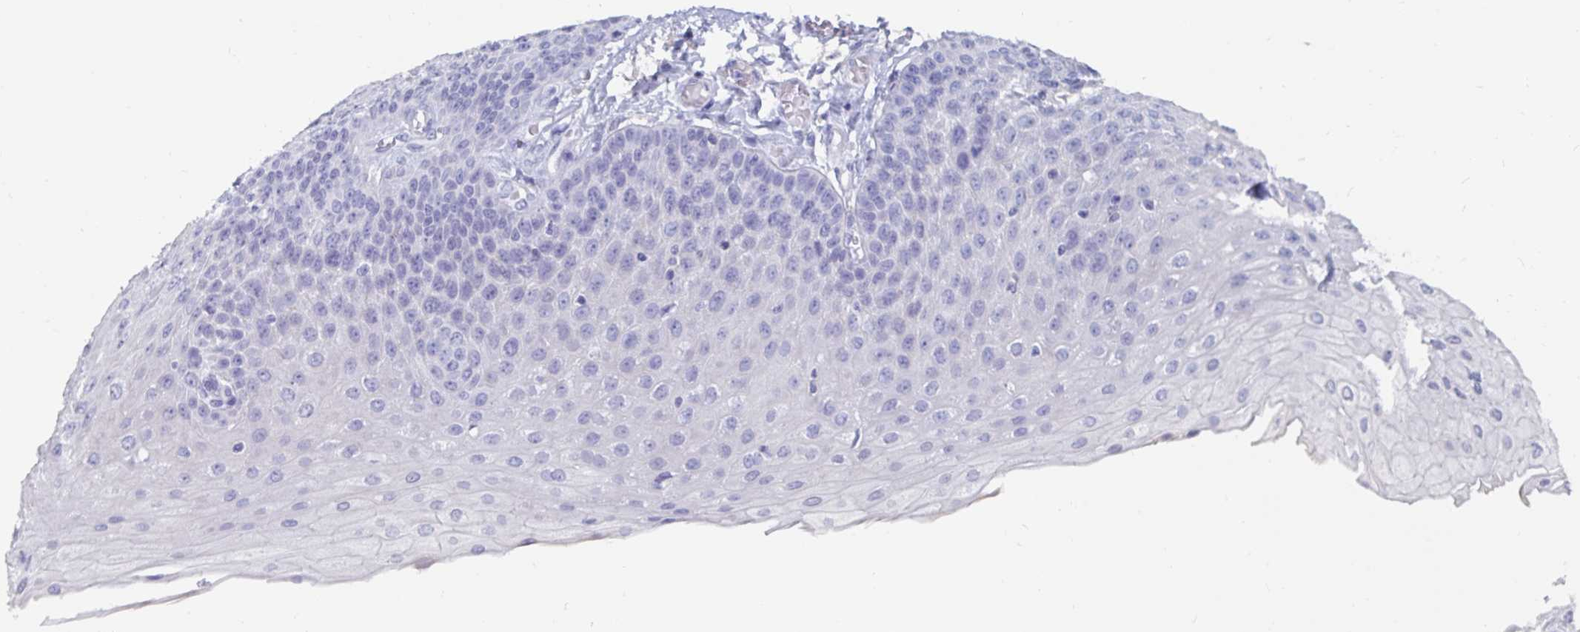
{"staining": {"intensity": "negative", "quantity": "none", "location": "none"}, "tissue": "esophagus", "cell_type": "Squamous epithelial cells", "image_type": "normal", "snomed": [{"axis": "morphology", "description": "Normal tissue, NOS"}, {"axis": "morphology", "description": "Adenocarcinoma, NOS"}, {"axis": "topography", "description": "Esophagus"}], "caption": "Immunohistochemistry (IHC) of benign esophagus shows no expression in squamous epithelial cells.", "gene": "CFAP69", "patient": {"sex": "male", "age": 81}}